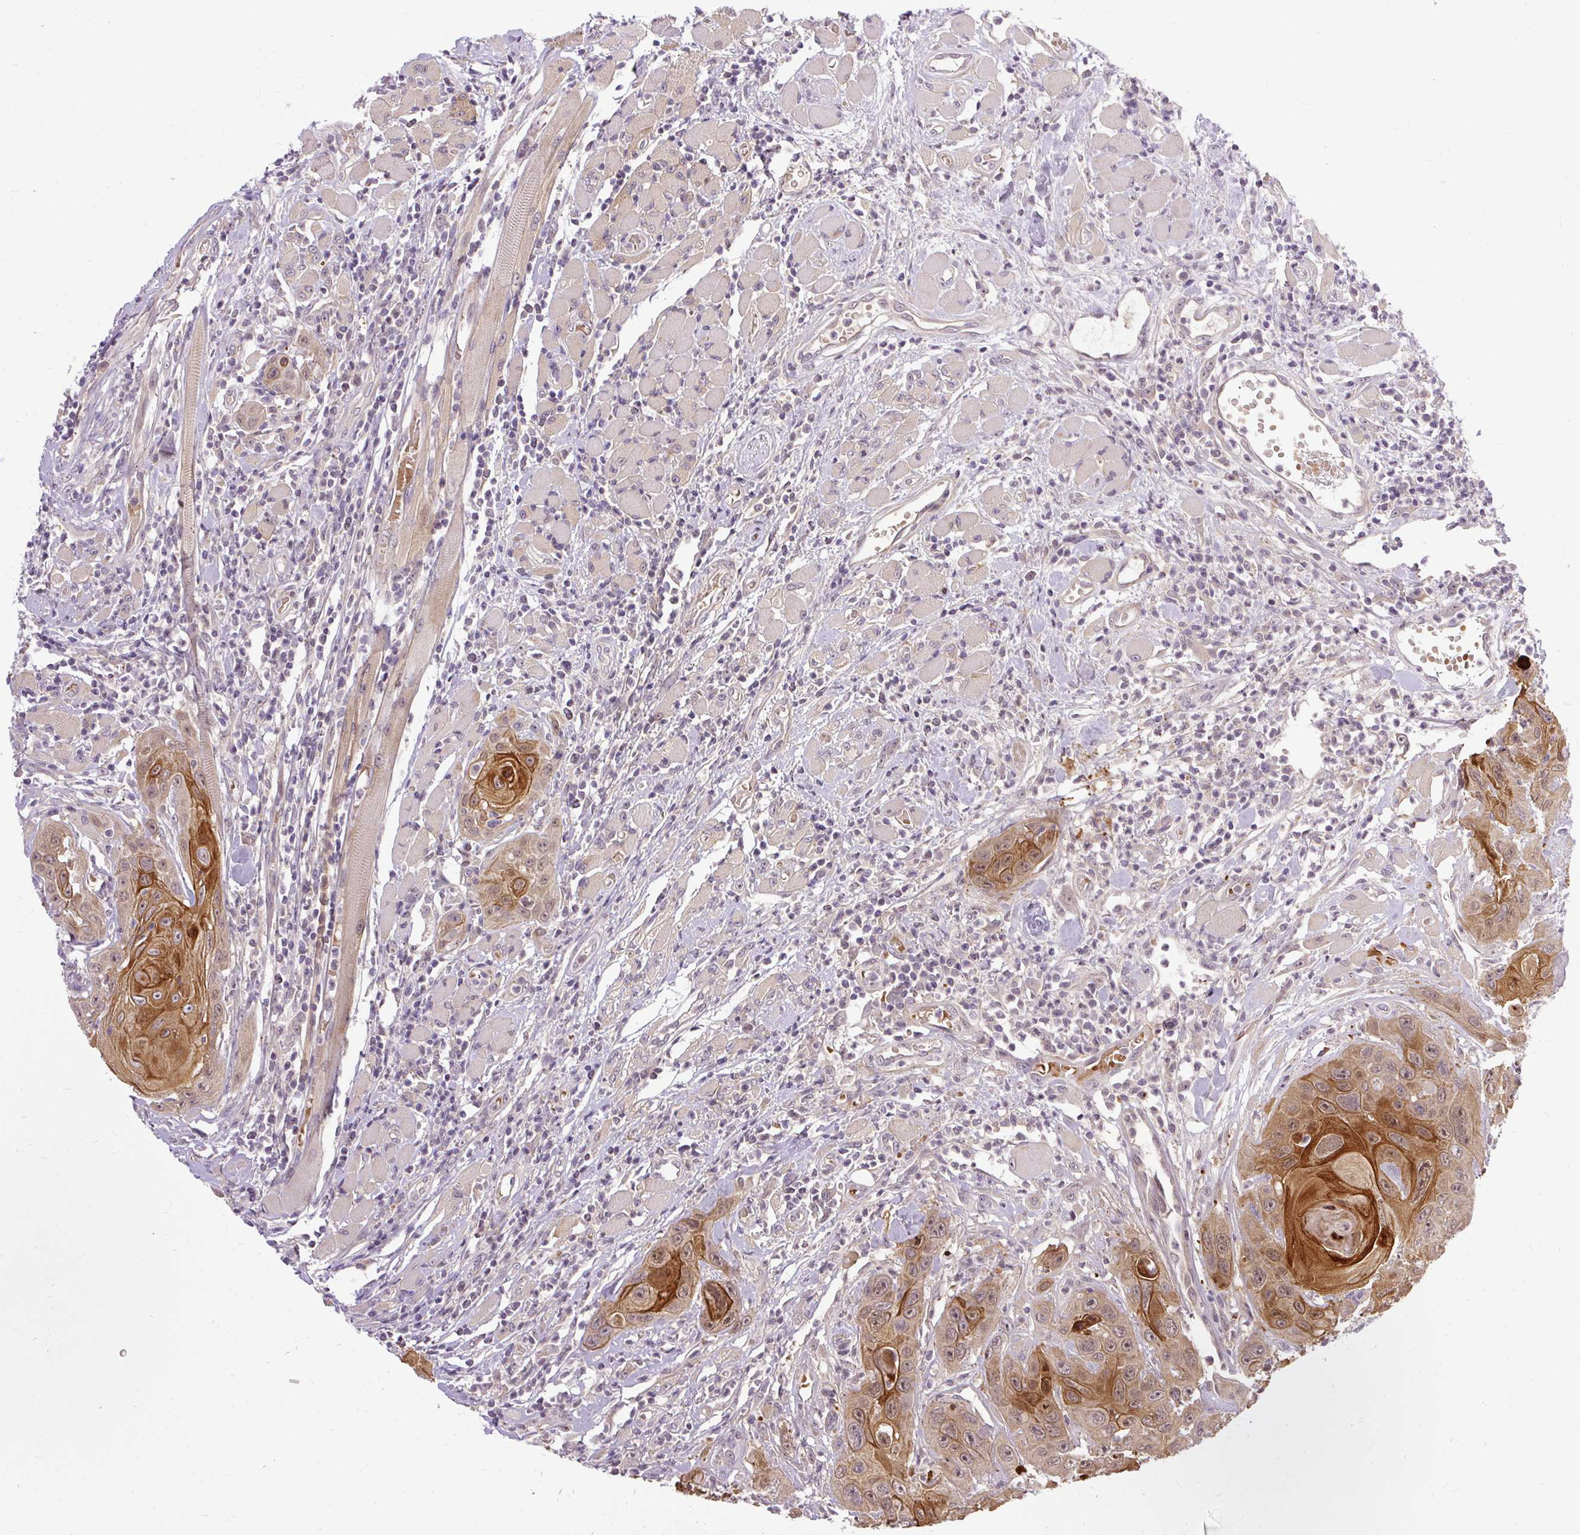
{"staining": {"intensity": "moderate", "quantity": ">75%", "location": "cytoplasmic/membranous,nuclear"}, "tissue": "head and neck cancer", "cell_type": "Tumor cells", "image_type": "cancer", "snomed": [{"axis": "morphology", "description": "Squamous cell carcinoma, NOS"}, {"axis": "topography", "description": "Head-Neck"}], "caption": "Head and neck squamous cell carcinoma stained for a protein reveals moderate cytoplasmic/membranous and nuclear positivity in tumor cells.", "gene": "FAM117B", "patient": {"sex": "female", "age": 59}}